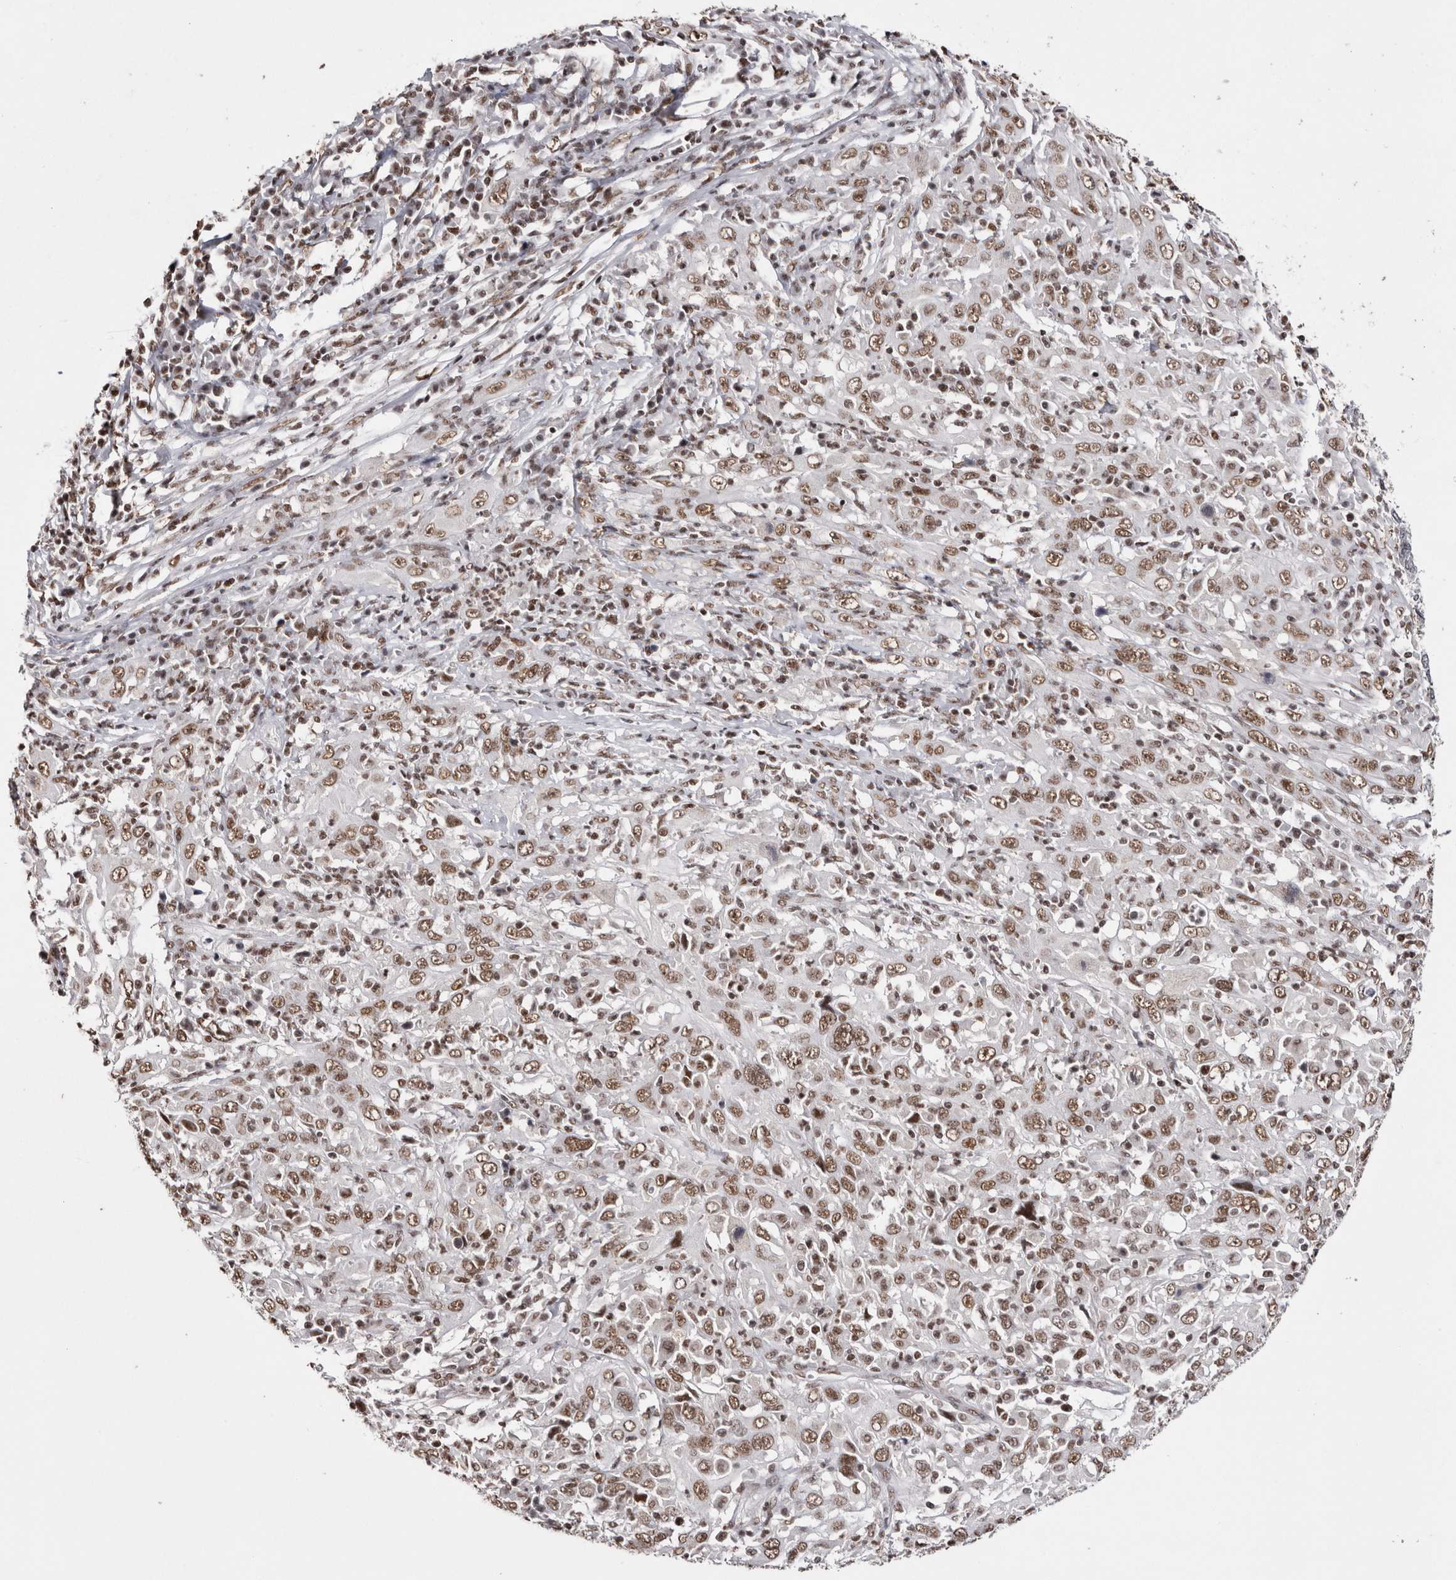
{"staining": {"intensity": "moderate", "quantity": ">75%", "location": "nuclear"}, "tissue": "cervical cancer", "cell_type": "Tumor cells", "image_type": "cancer", "snomed": [{"axis": "morphology", "description": "Squamous cell carcinoma, NOS"}, {"axis": "topography", "description": "Cervix"}], "caption": "The immunohistochemical stain highlights moderate nuclear positivity in tumor cells of cervical squamous cell carcinoma tissue. (DAB IHC with brightfield microscopy, high magnification).", "gene": "SMC1A", "patient": {"sex": "female", "age": 46}}